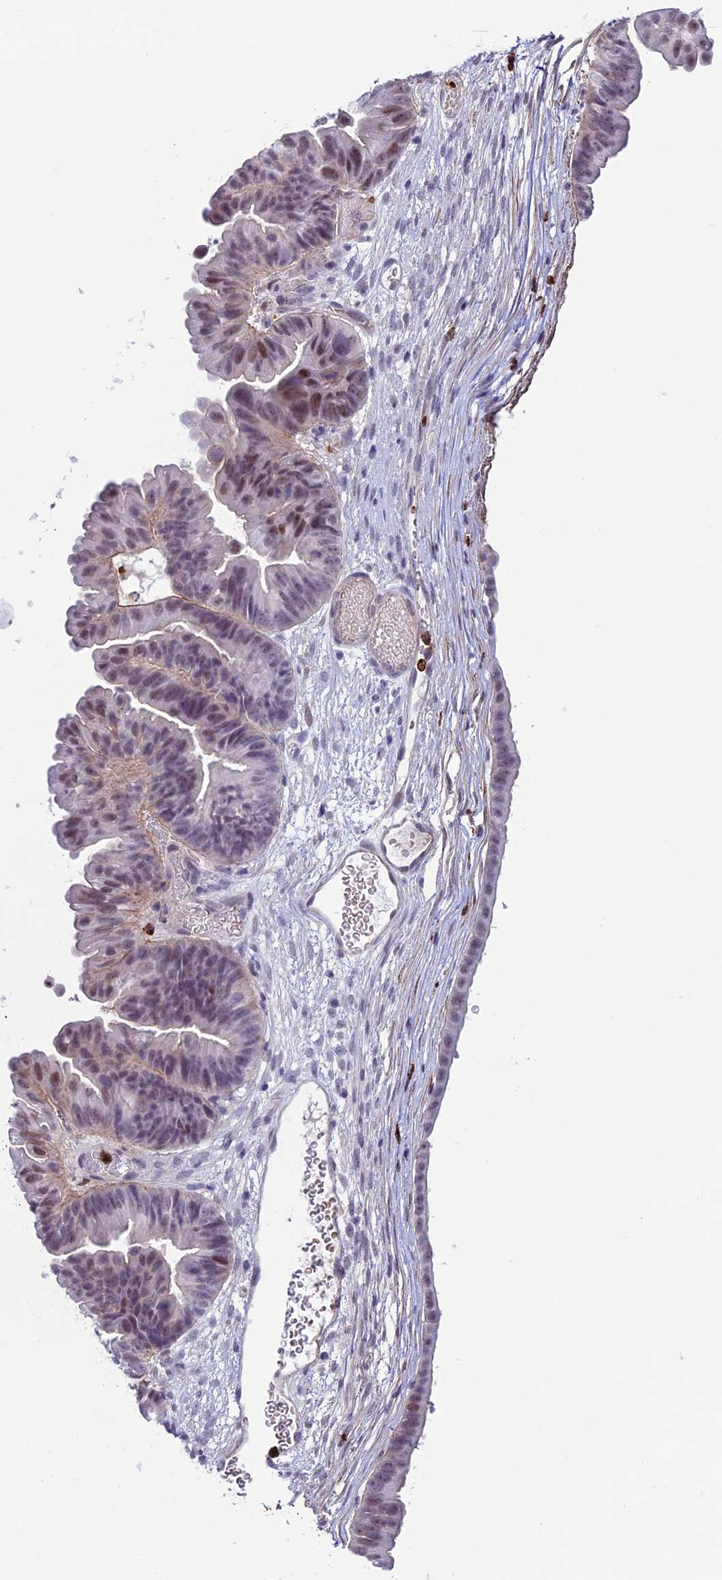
{"staining": {"intensity": "moderate", "quantity": "25%-75%", "location": "nuclear"}, "tissue": "ovarian cancer", "cell_type": "Tumor cells", "image_type": "cancer", "snomed": [{"axis": "morphology", "description": "Cystadenocarcinoma, mucinous, NOS"}, {"axis": "topography", "description": "Ovary"}], "caption": "Ovarian cancer (mucinous cystadenocarcinoma) stained with DAB IHC reveals medium levels of moderate nuclear positivity in approximately 25%-75% of tumor cells.", "gene": "COL6A6", "patient": {"sex": "female", "age": 61}}